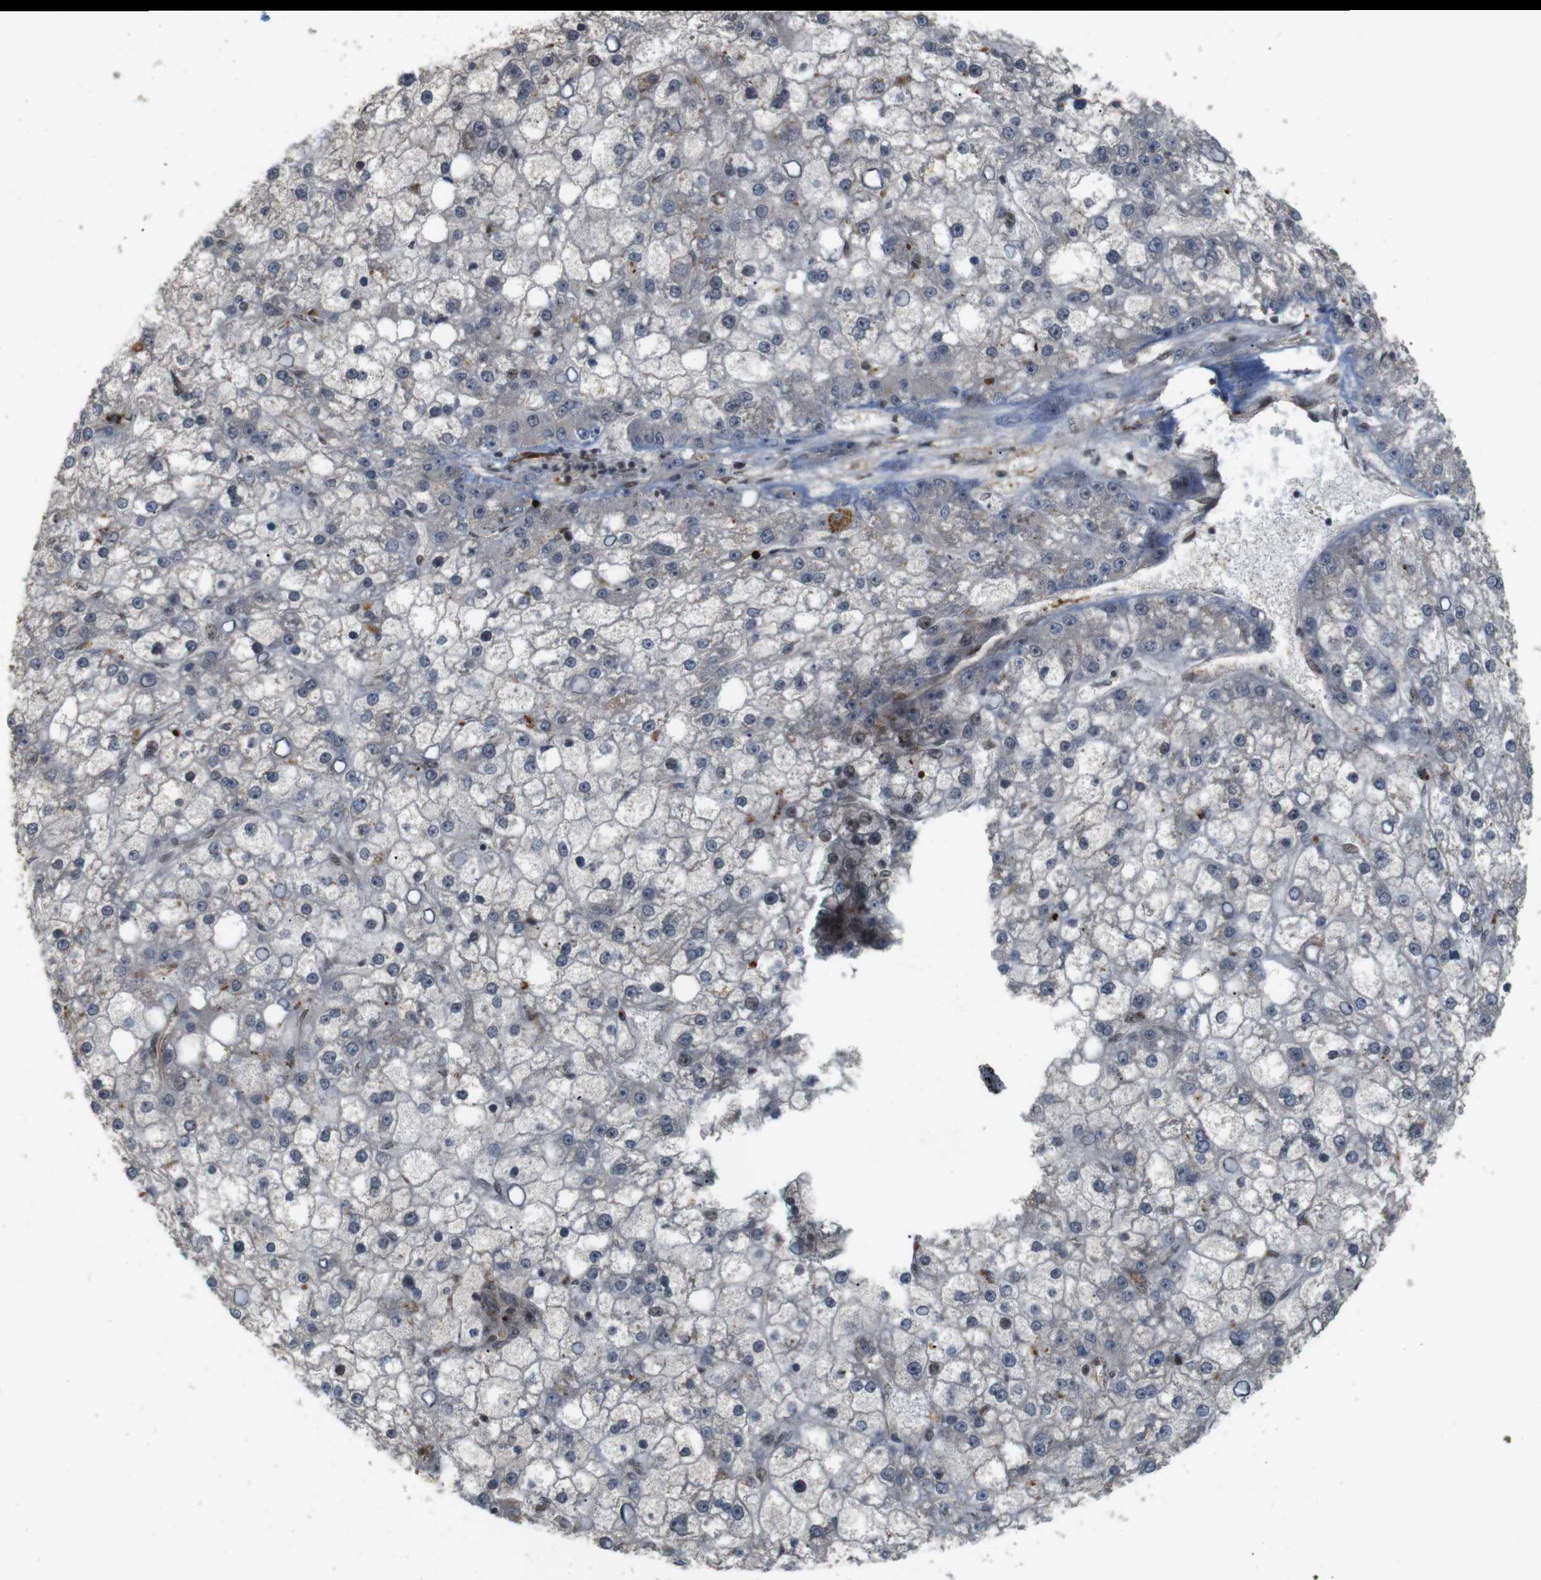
{"staining": {"intensity": "negative", "quantity": "none", "location": "none"}, "tissue": "liver cancer", "cell_type": "Tumor cells", "image_type": "cancer", "snomed": [{"axis": "morphology", "description": "Carcinoma, Hepatocellular, NOS"}, {"axis": "topography", "description": "Liver"}], "caption": "DAB immunohistochemical staining of liver cancer demonstrates no significant expression in tumor cells. (Brightfield microscopy of DAB immunohistochemistry (IHC) at high magnification).", "gene": "SP2", "patient": {"sex": "male", "age": 67}}